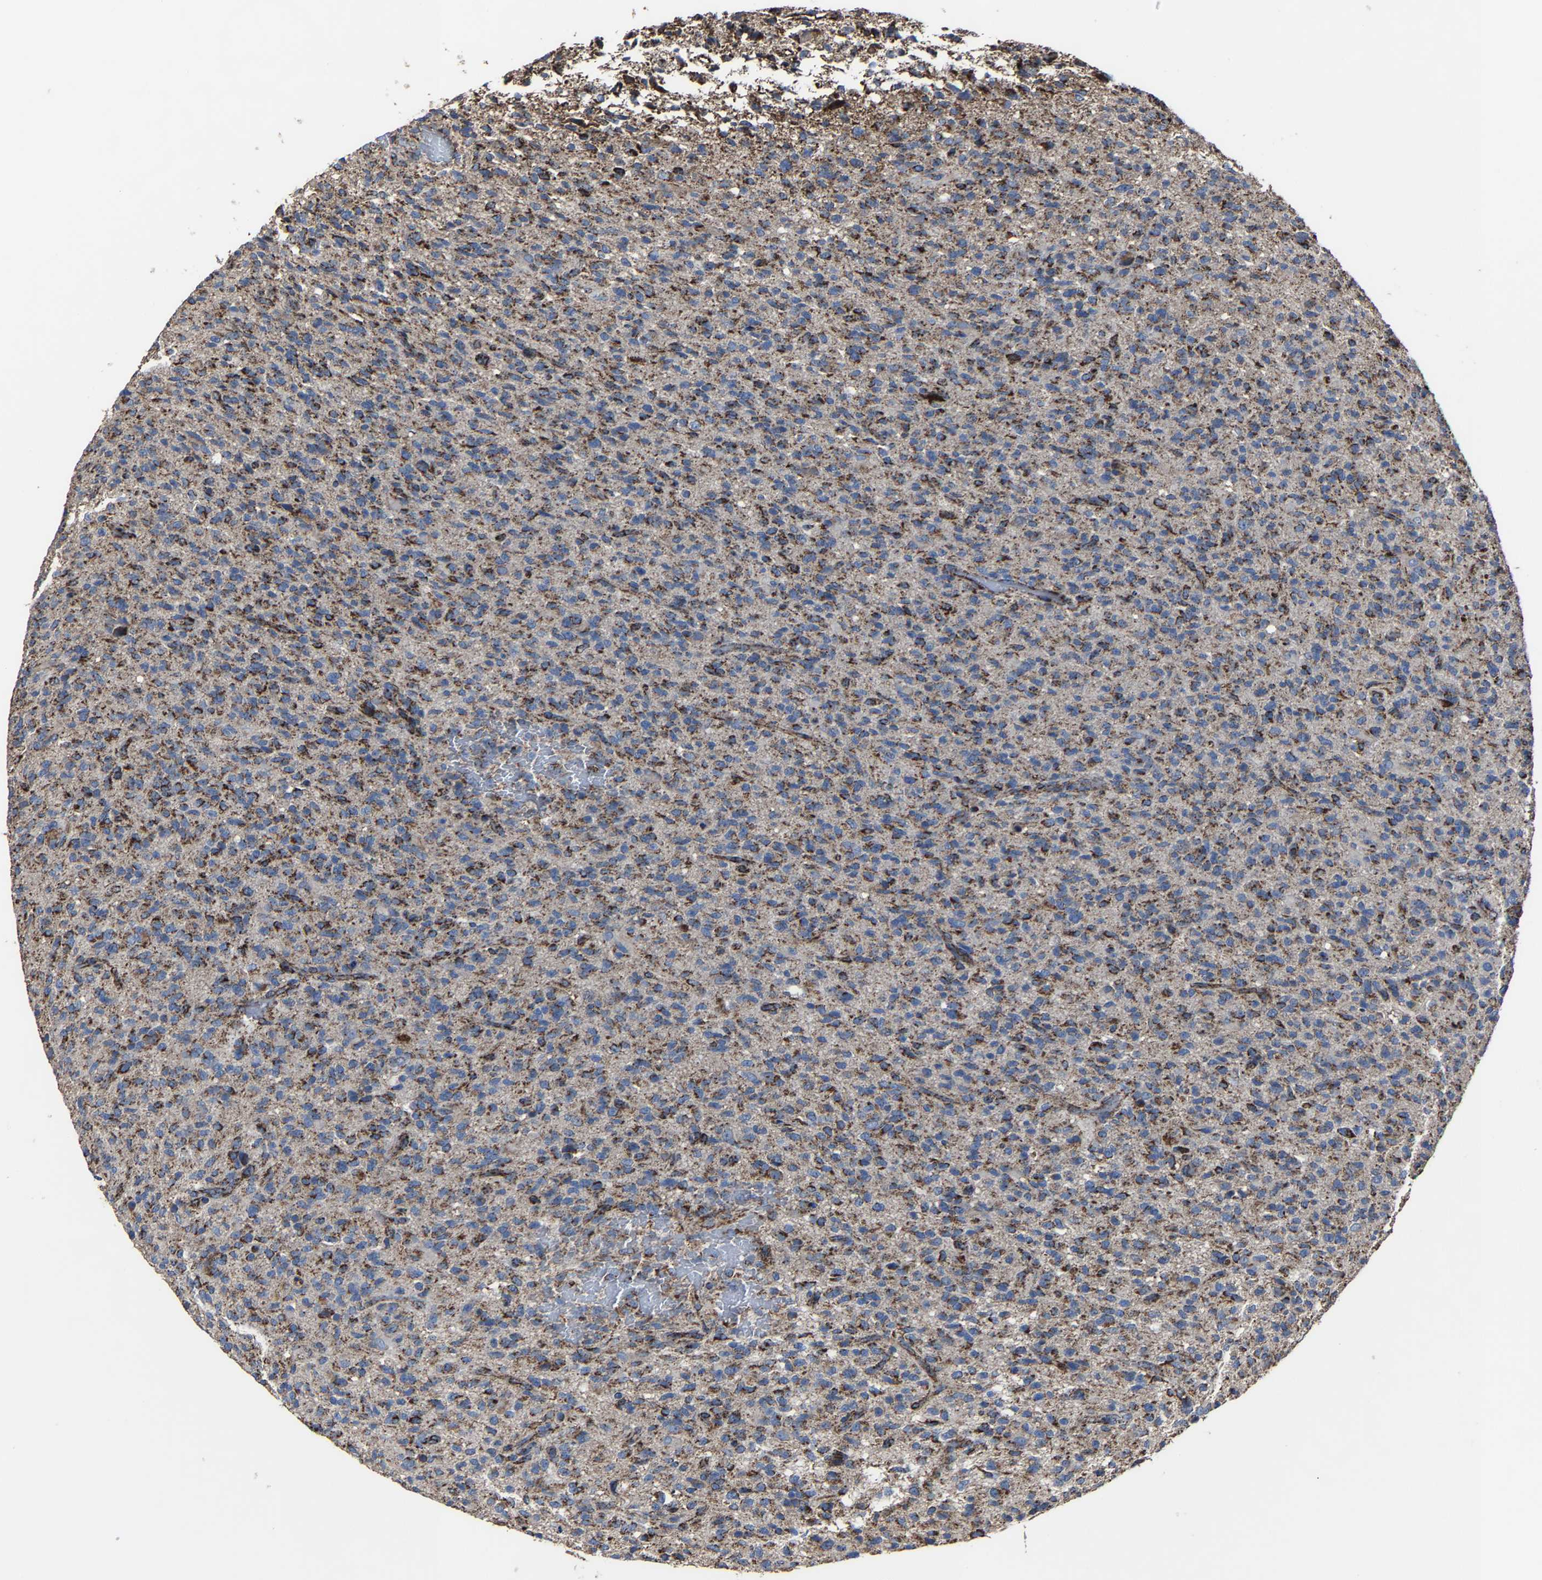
{"staining": {"intensity": "moderate", "quantity": ">75%", "location": "cytoplasmic/membranous"}, "tissue": "glioma", "cell_type": "Tumor cells", "image_type": "cancer", "snomed": [{"axis": "morphology", "description": "Glioma, malignant, High grade"}, {"axis": "topography", "description": "Brain"}], "caption": "Human glioma stained with a brown dye demonstrates moderate cytoplasmic/membranous positive staining in approximately >75% of tumor cells.", "gene": "NDUFV3", "patient": {"sex": "male", "age": 71}}